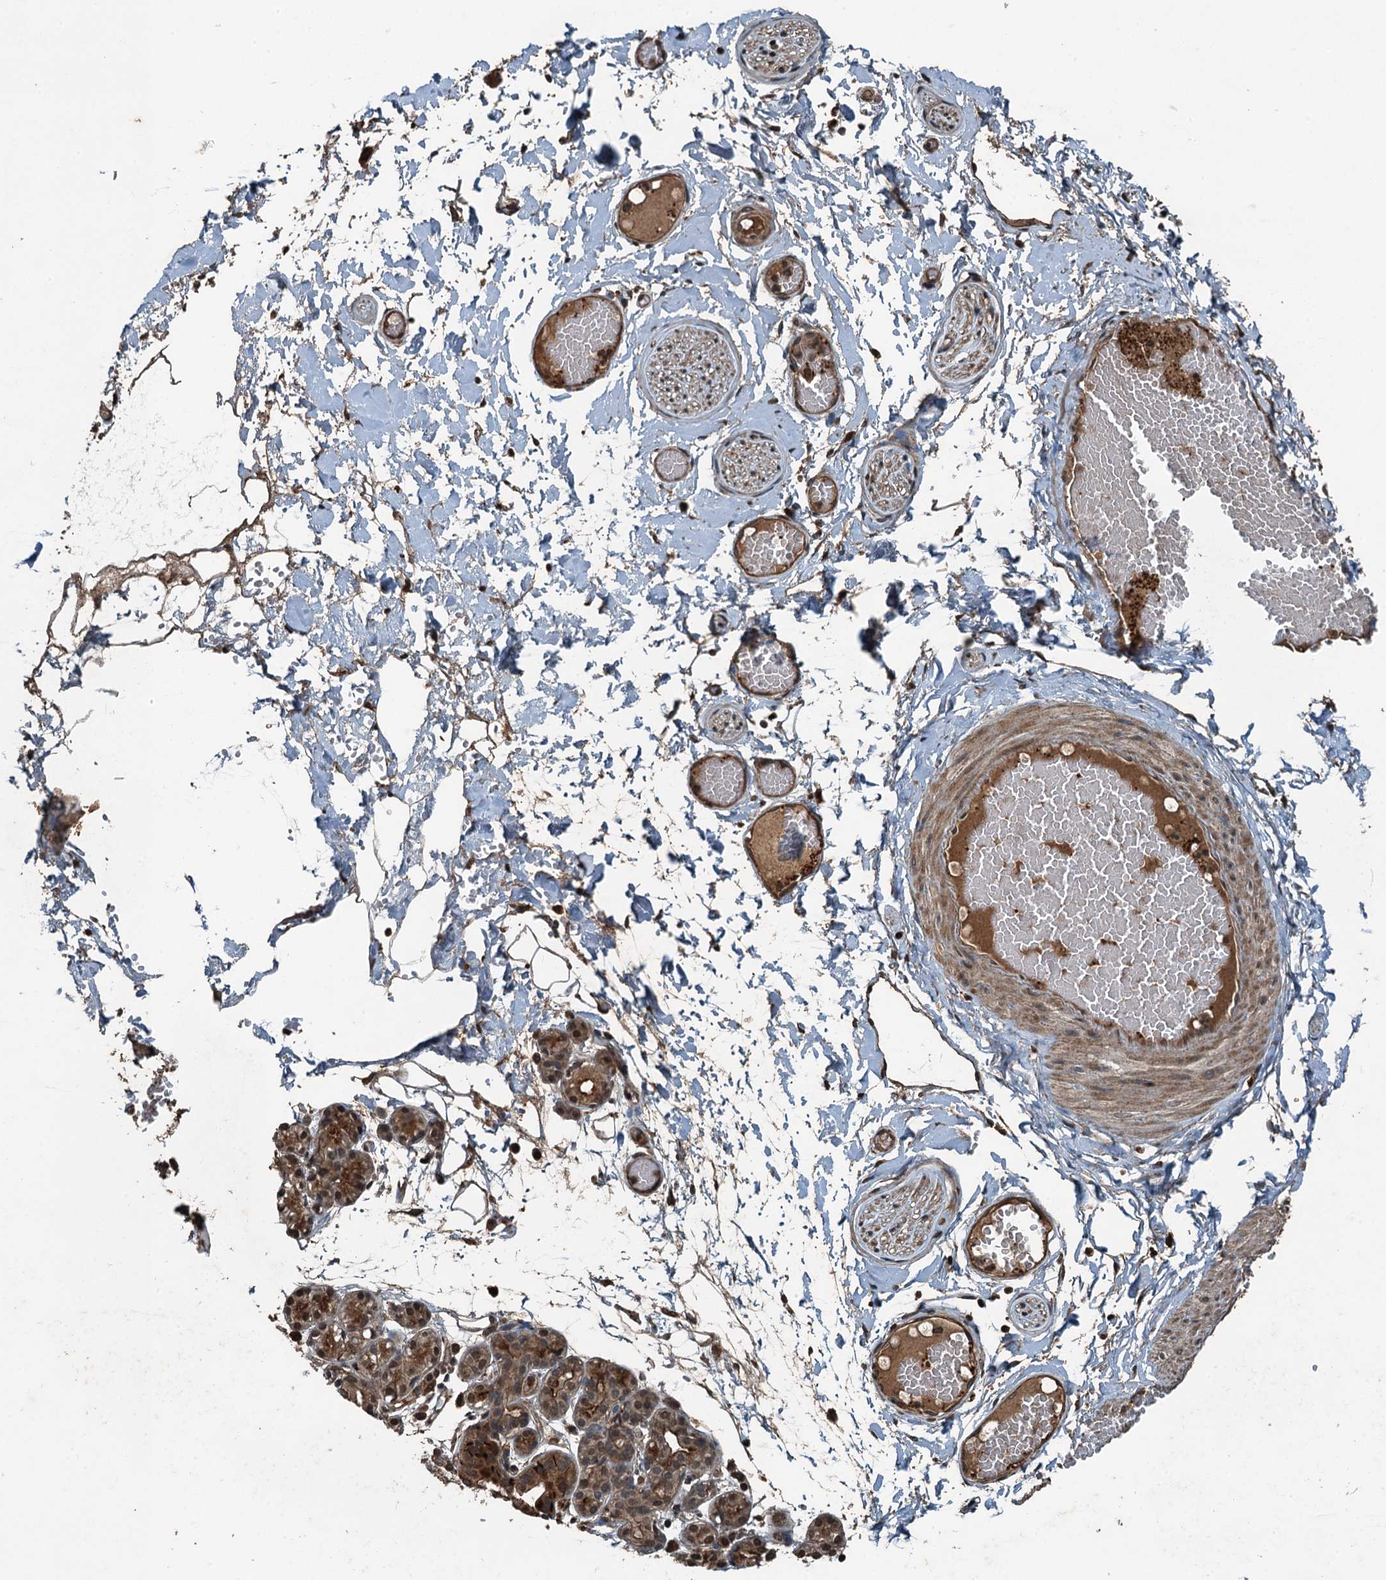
{"staining": {"intensity": "moderate", "quantity": ">75%", "location": "cytoplasmic/membranous,nuclear"}, "tissue": "salivary gland", "cell_type": "Glandular cells", "image_type": "normal", "snomed": [{"axis": "morphology", "description": "Normal tissue, NOS"}, {"axis": "topography", "description": "Salivary gland"}], "caption": "Salivary gland stained with immunohistochemistry shows moderate cytoplasmic/membranous,nuclear expression in about >75% of glandular cells. The staining is performed using DAB brown chromogen to label protein expression. The nuclei are counter-stained blue using hematoxylin.", "gene": "TCTN1", "patient": {"sex": "male", "age": 63}}